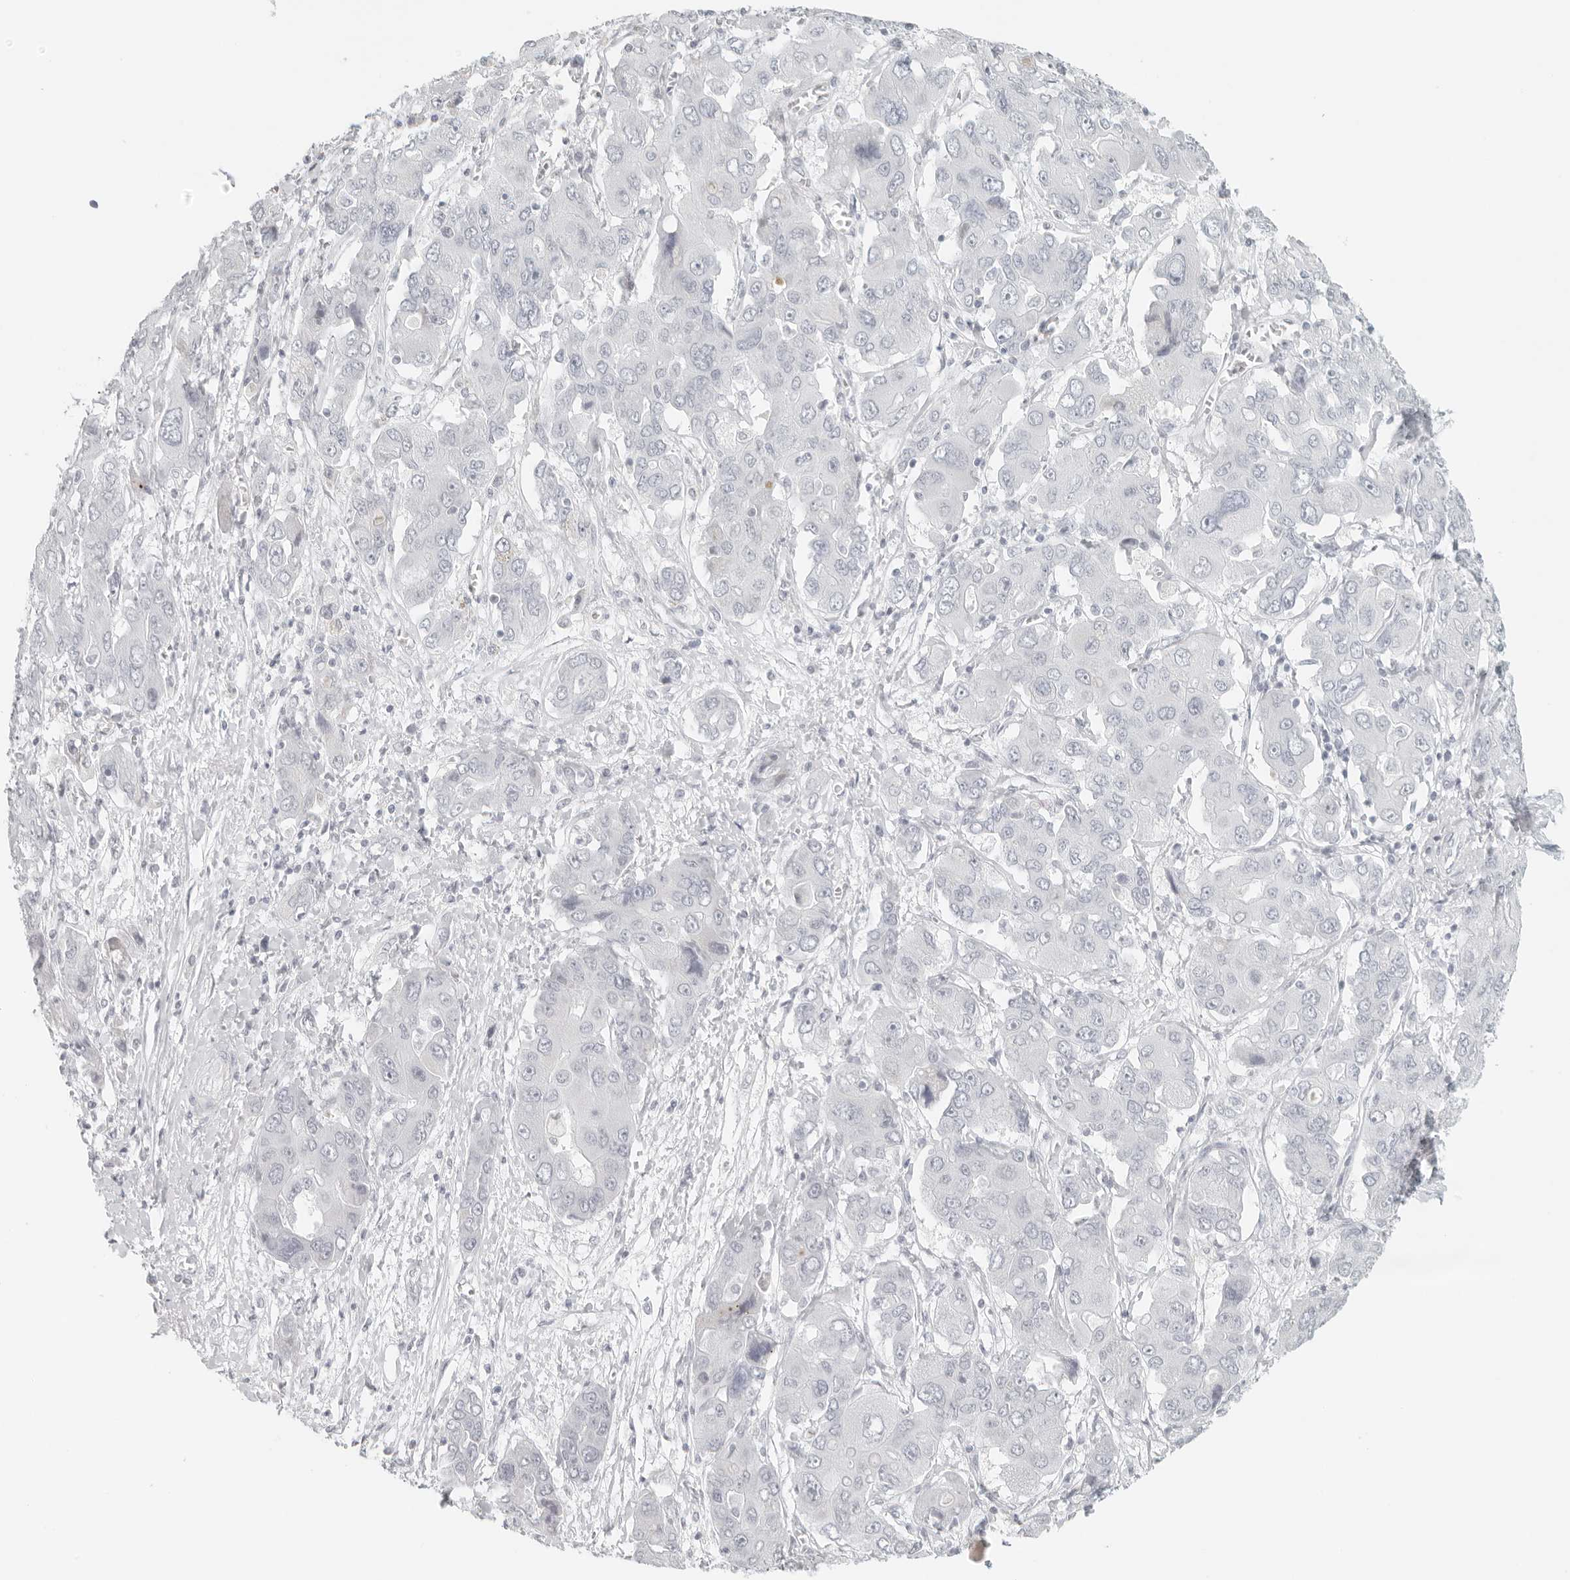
{"staining": {"intensity": "negative", "quantity": "none", "location": "none"}, "tissue": "liver cancer", "cell_type": "Tumor cells", "image_type": "cancer", "snomed": [{"axis": "morphology", "description": "Cholangiocarcinoma"}, {"axis": "topography", "description": "Liver"}], "caption": "A high-resolution image shows IHC staining of cholangiocarcinoma (liver), which demonstrates no significant staining in tumor cells. Nuclei are stained in blue.", "gene": "RPS6KC1", "patient": {"sex": "male", "age": 67}}